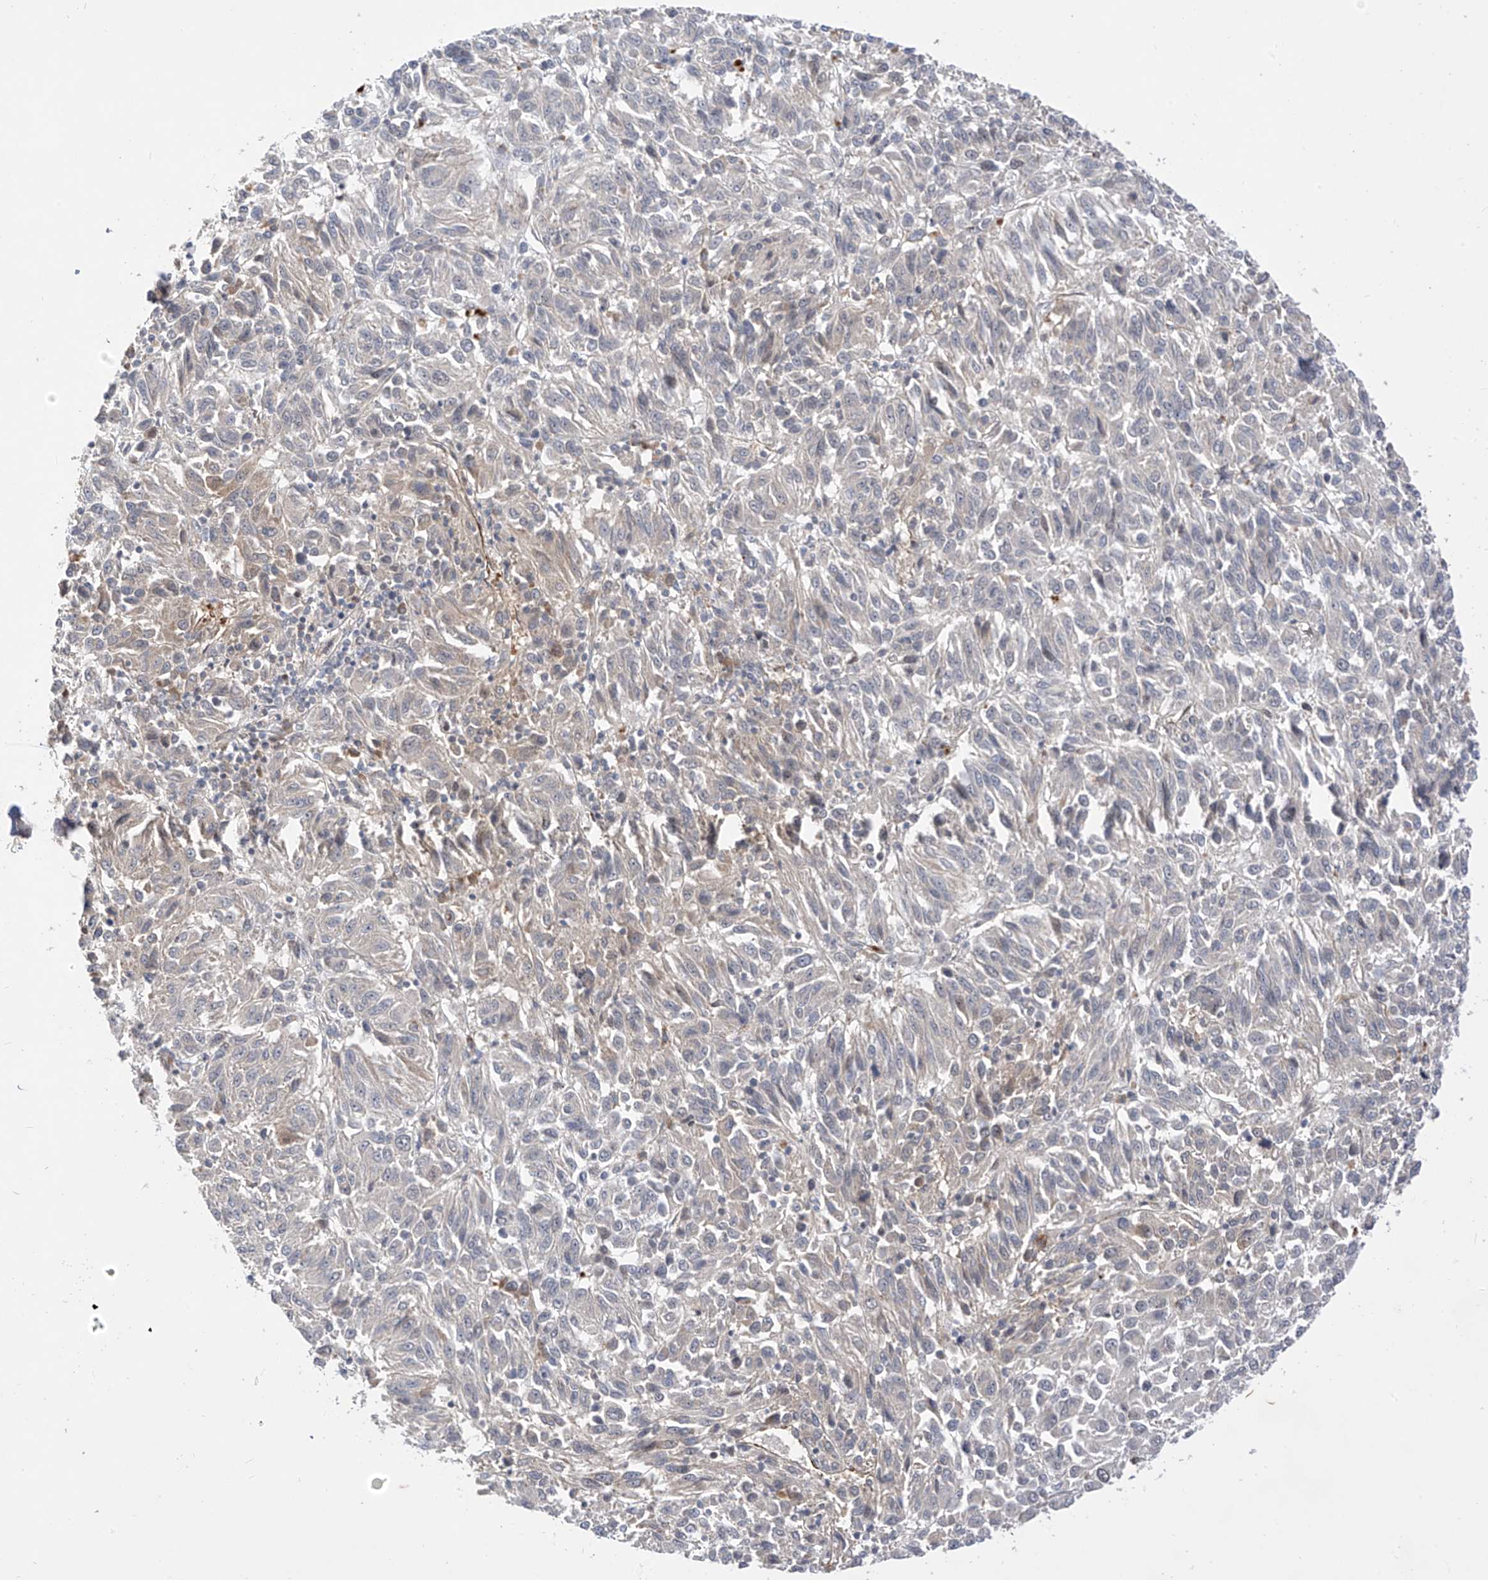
{"staining": {"intensity": "negative", "quantity": "none", "location": "none"}, "tissue": "melanoma", "cell_type": "Tumor cells", "image_type": "cancer", "snomed": [{"axis": "morphology", "description": "Malignant melanoma, Metastatic site"}, {"axis": "topography", "description": "Lung"}], "caption": "This is an immunohistochemistry histopathology image of human malignant melanoma (metastatic site). There is no staining in tumor cells.", "gene": "MRTFA", "patient": {"sex": "male", "age": 64}}